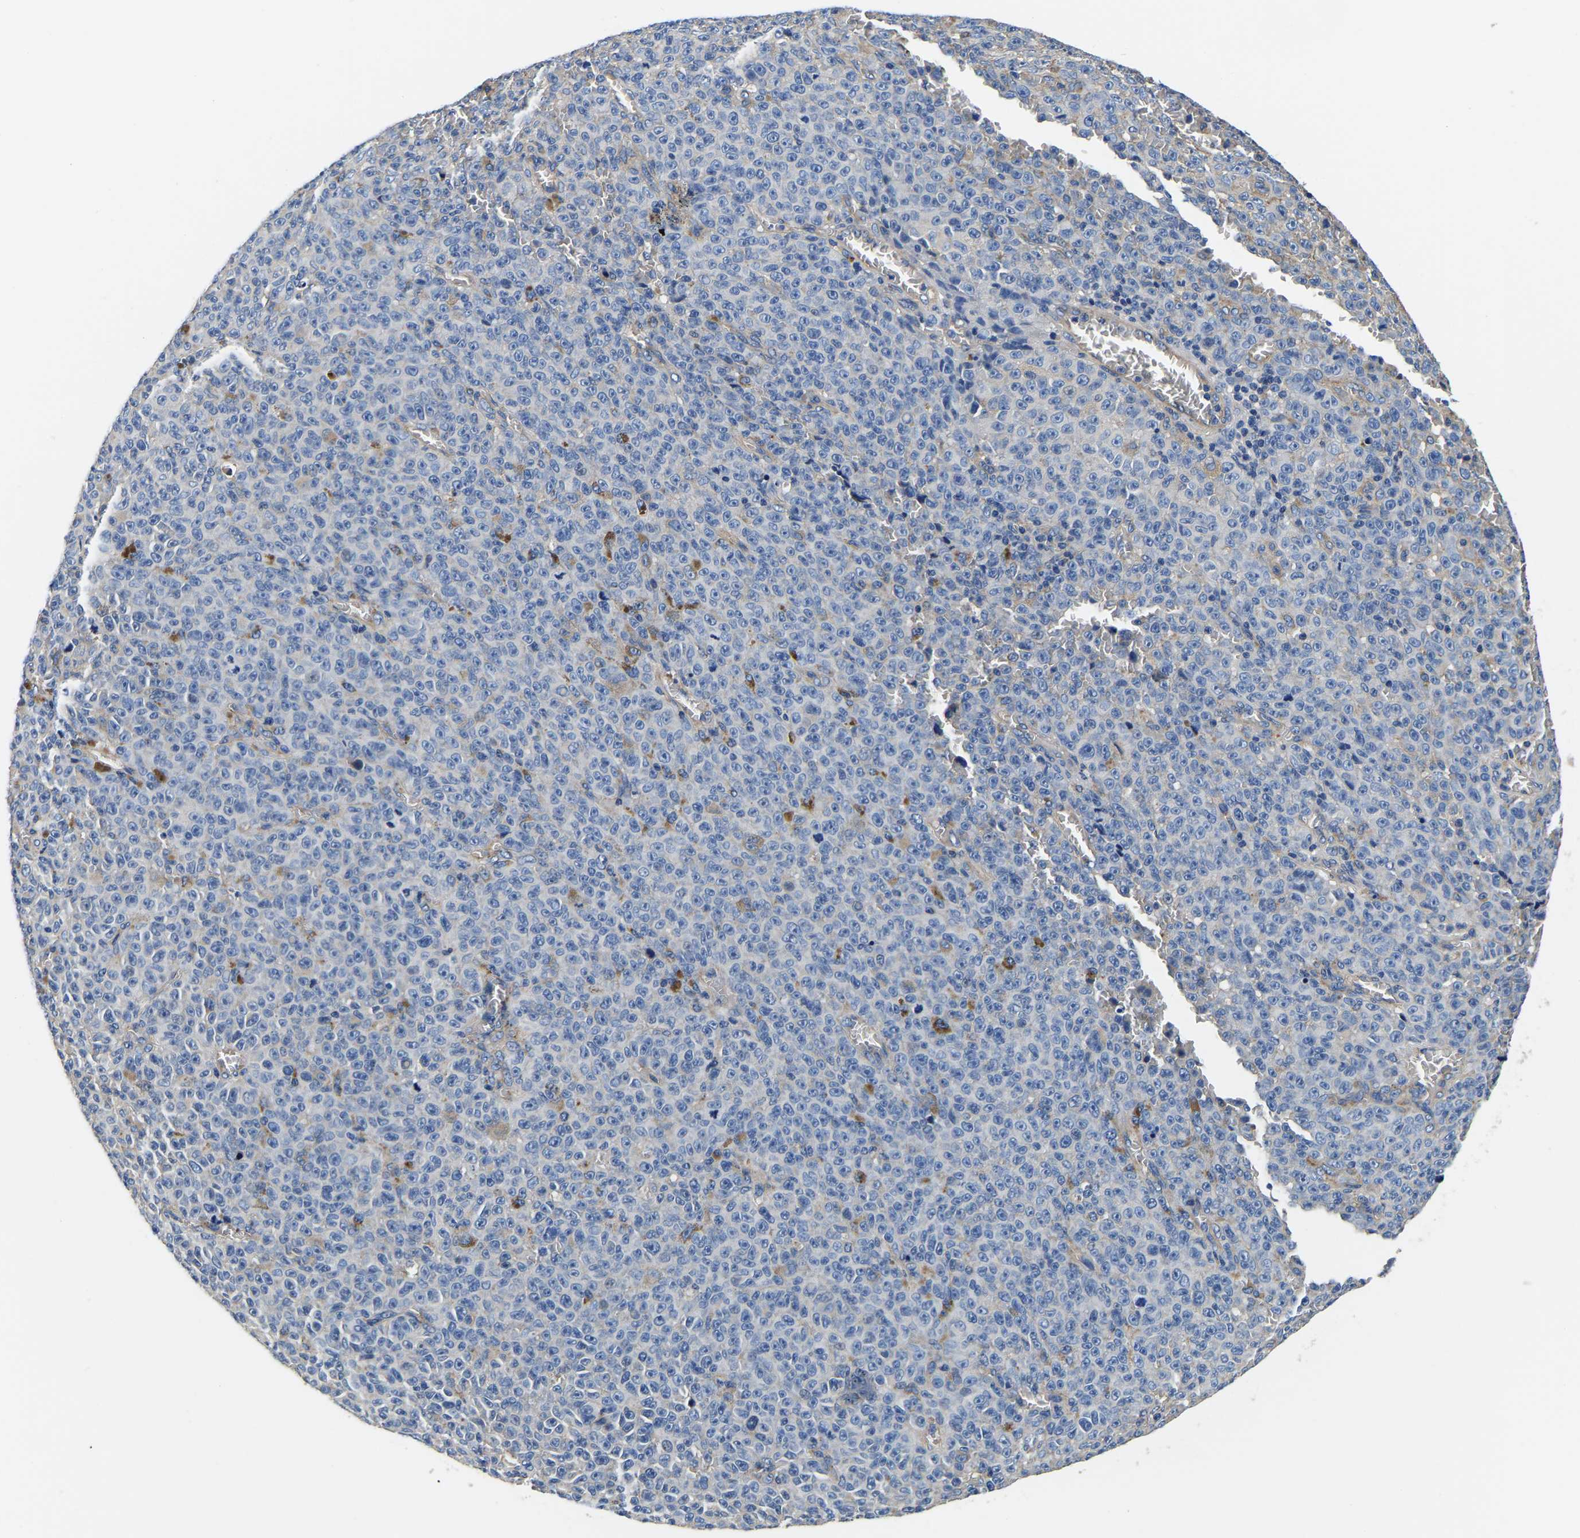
{"staining": {"intensity": "negative", "quantity": "none", "location": "none"}, "tissue": "melanoma", "cell_type": "Tumor cells", "image_type": "cancer", "snomed": [{"axis": "morphology", "description": "Malignant melanoma, NOS"}, {"axis": "topography", "description": "Skin"}], "caption": "DAB immunohistochemical staining of malignant melanoma displays no significant expression in tumor cells. The staining was performed using DAB (3,3'-diaminobenzidine) to visualize the protein expression in brown, while the nuclei were stained in blue with hematoxylin (Magnification: 20x).", "gene": "SH3GLB1", "patient": {"sex": "female", "age": 82}}